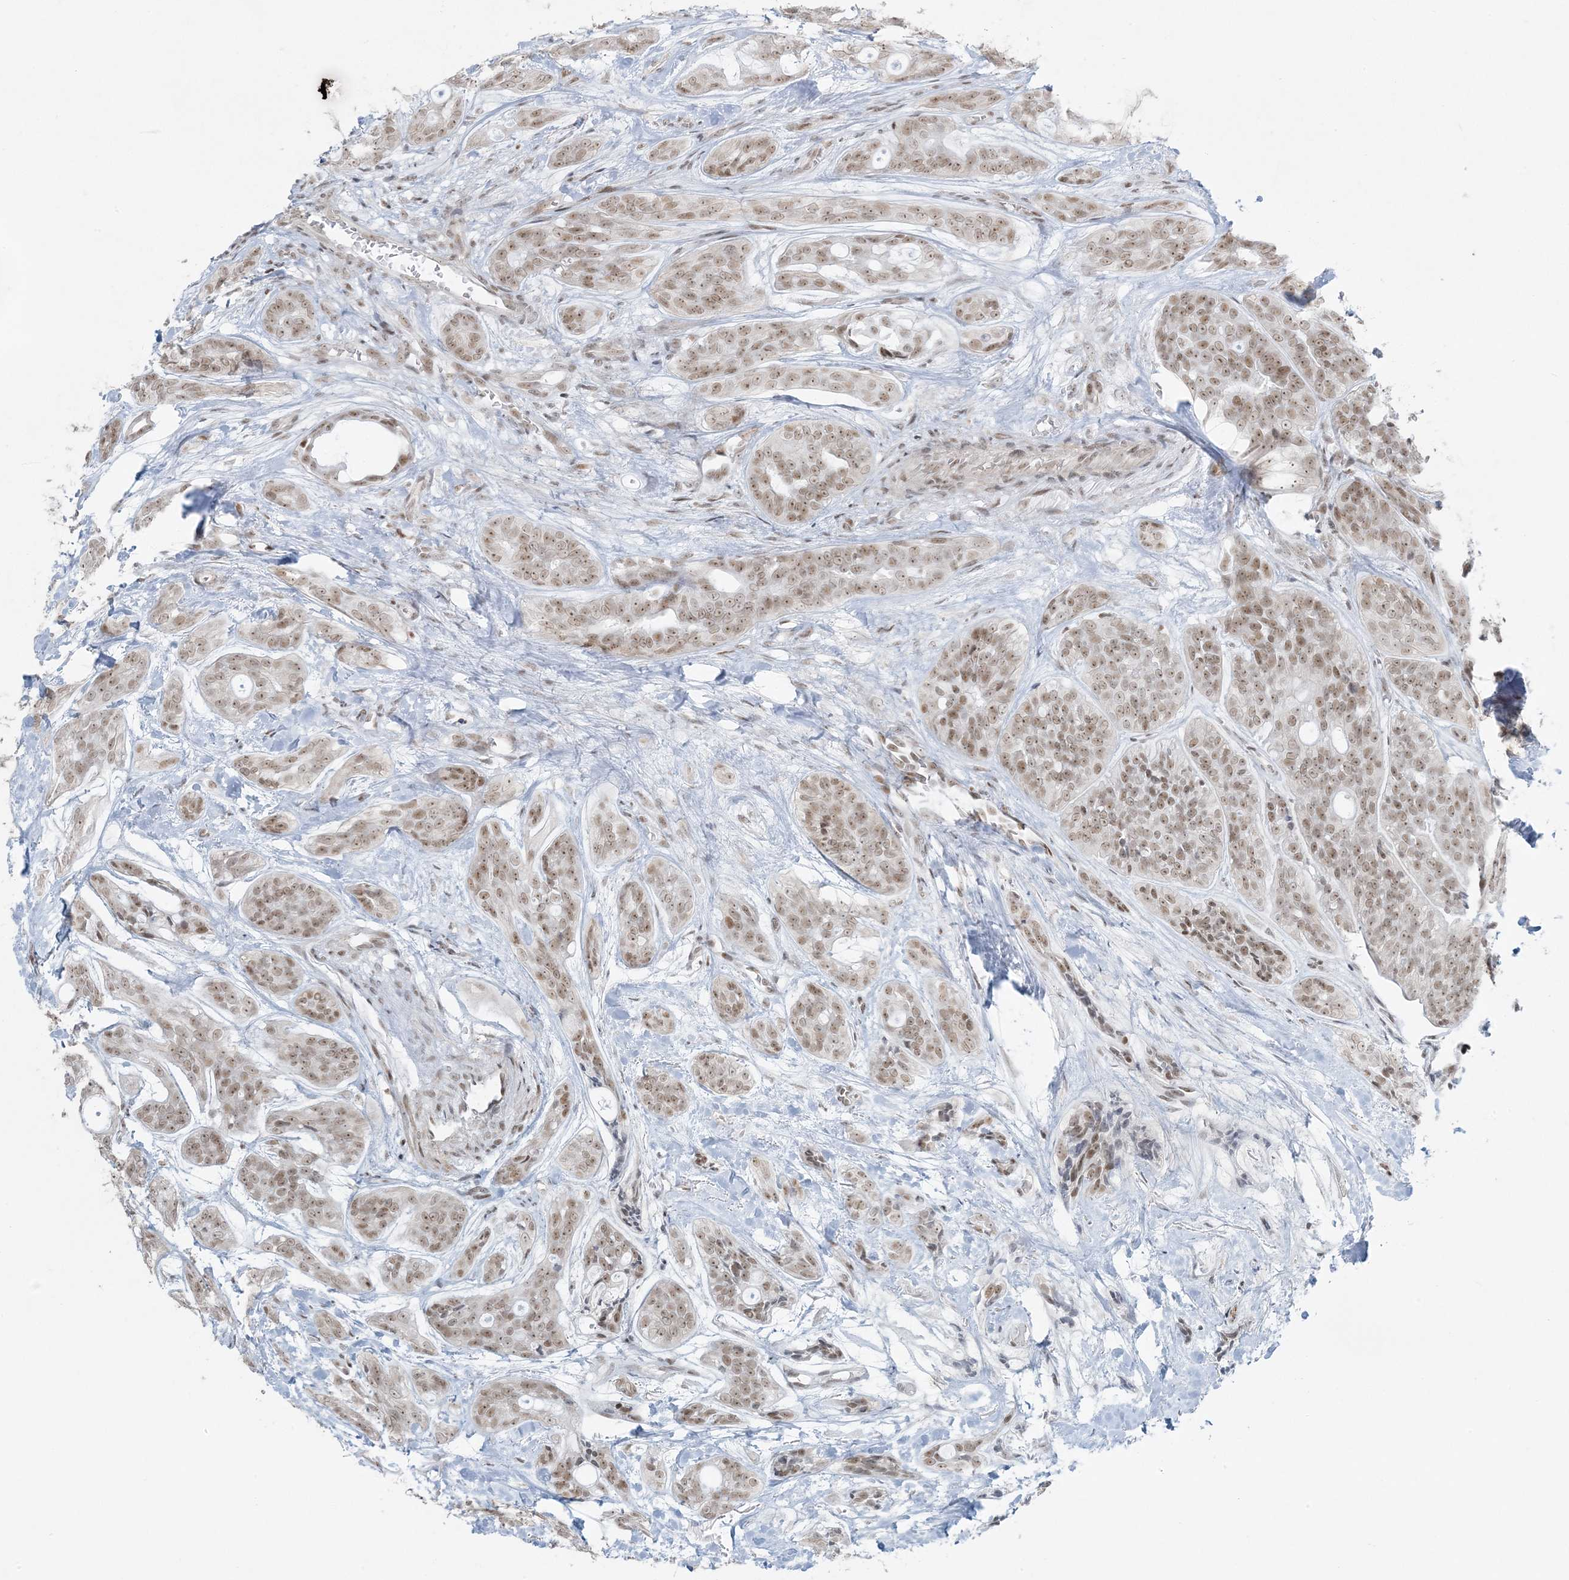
{"staining": {"intensity": "moderate", "quantity": "25%-75%", "location": "nuclear"}, "tissue": "head and neck cancer", "cell_type": "Tumor cells", "image_type": "cancer", "snomed": [{"axis": "morphology", "description": "Adenocarcinoma, NOS"}, {"axis": "topography", "description": "Head-Neck"}], "caption": "Head and neck cancer (adenocarcinoma) stained for a protein (brown) exhibits moderate nuclear positive expression in about 25%-75% of tumor cells.", "gene": "ZNF787", "patient": {"sex": "male", "age": 66}}